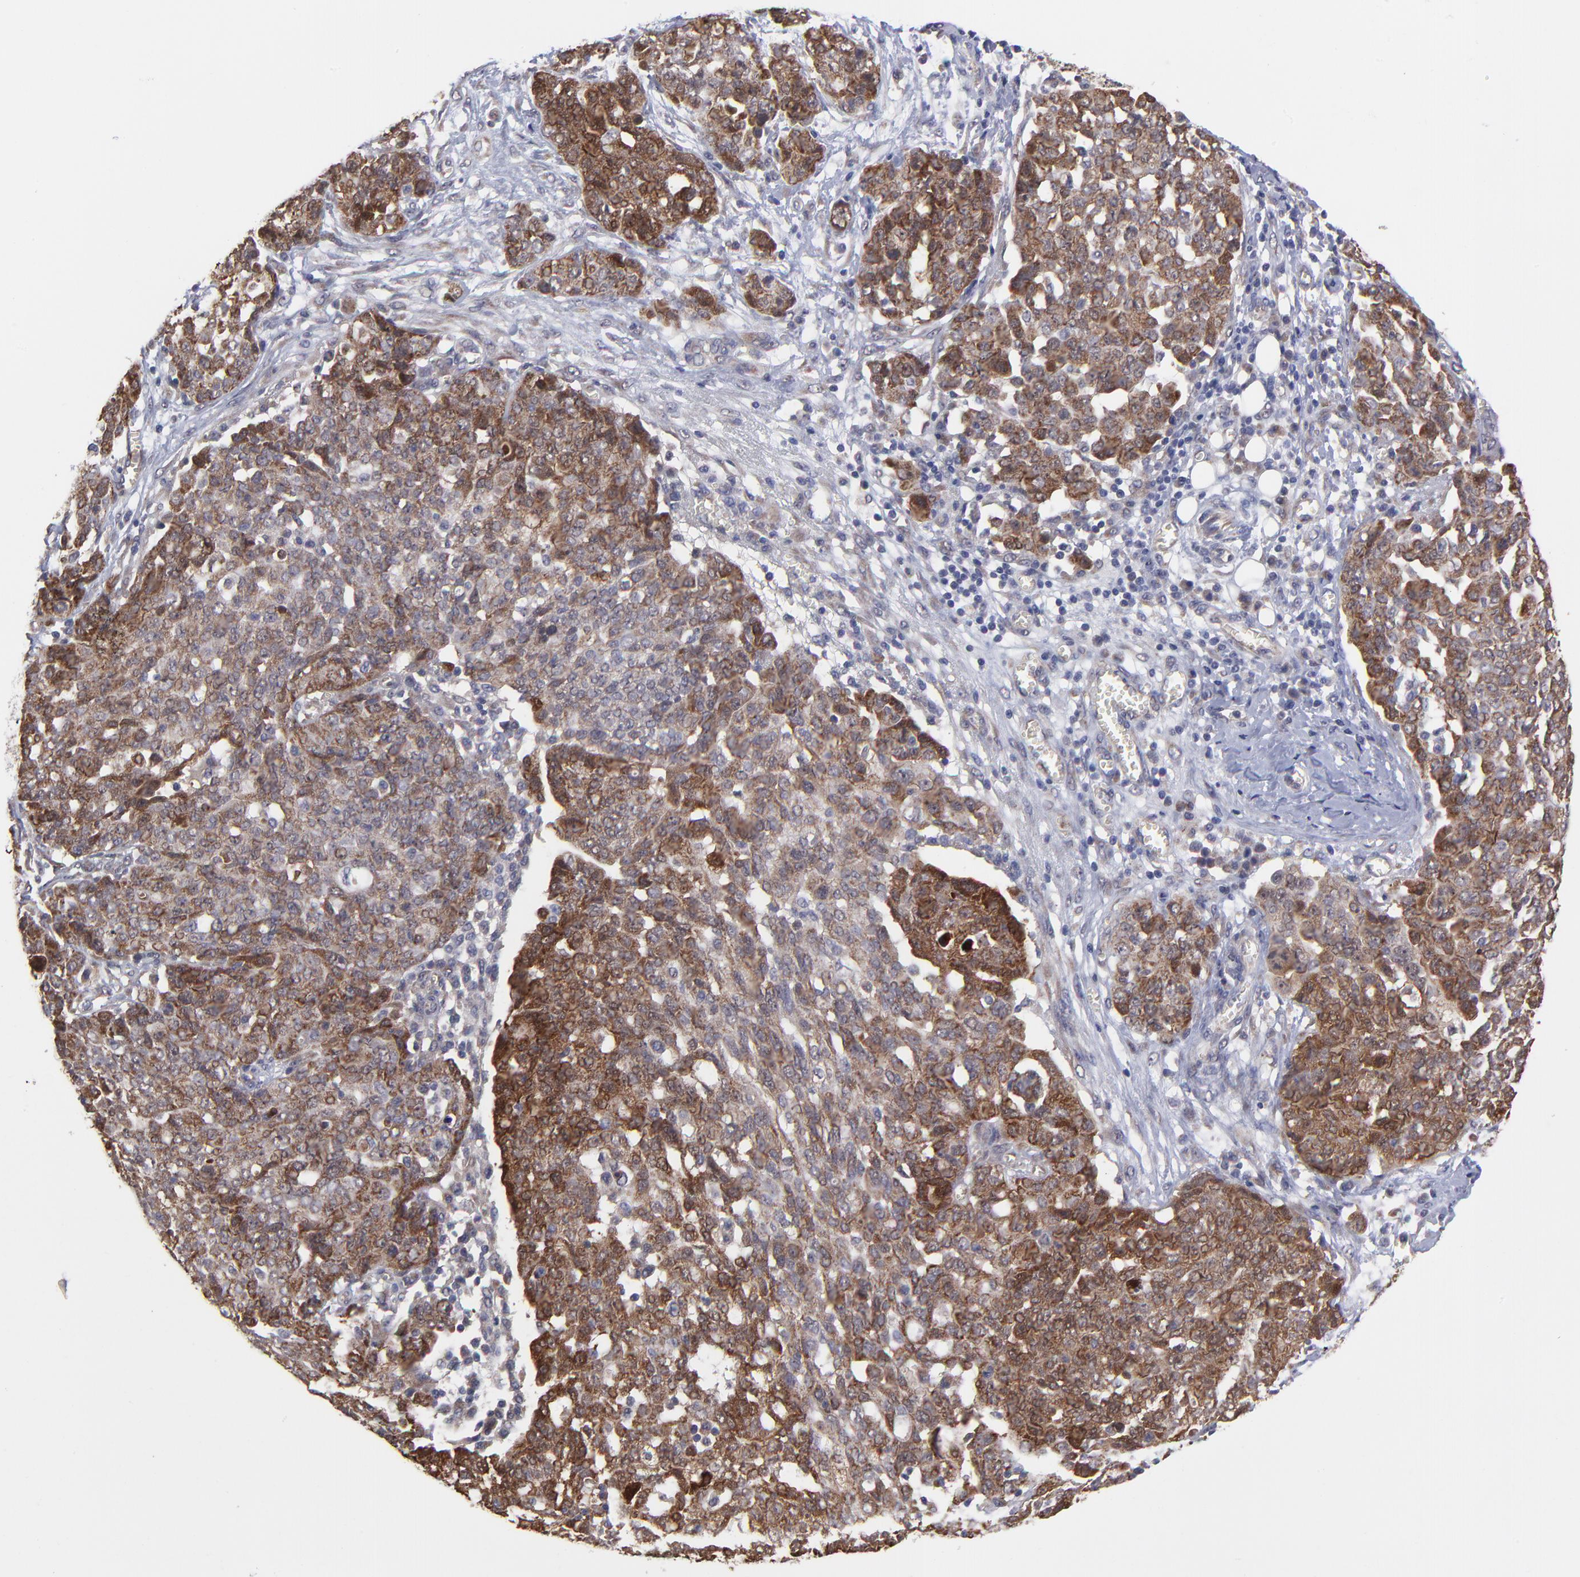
{"staining": {"intensity": "strong", "quantity": ">75%", "location": "cytoplasmic/membranous"}, "tissue": "ovarian cancer", "cell_type": "Tumor cells", "image_type": "cancer", "snomed": [{"axis": "morphology", "description": "Cystadenocarcinoma, serous, NOS"}, {"axis": "topography", "description": "Soft tissue"}, {"axis": "topography", "description": "Ovary"}], "caption": "Immunohistochemical staining of ovarian serous cystadenocarcinoma shows strong cytoplasmic/membranous protein expression in approximately >75% of tumor cells. Ihc stains the protein in brown and the nuclei are stained blue.", "gene": "UBE2H", "patient": {"sex": "female", "age": 57}}